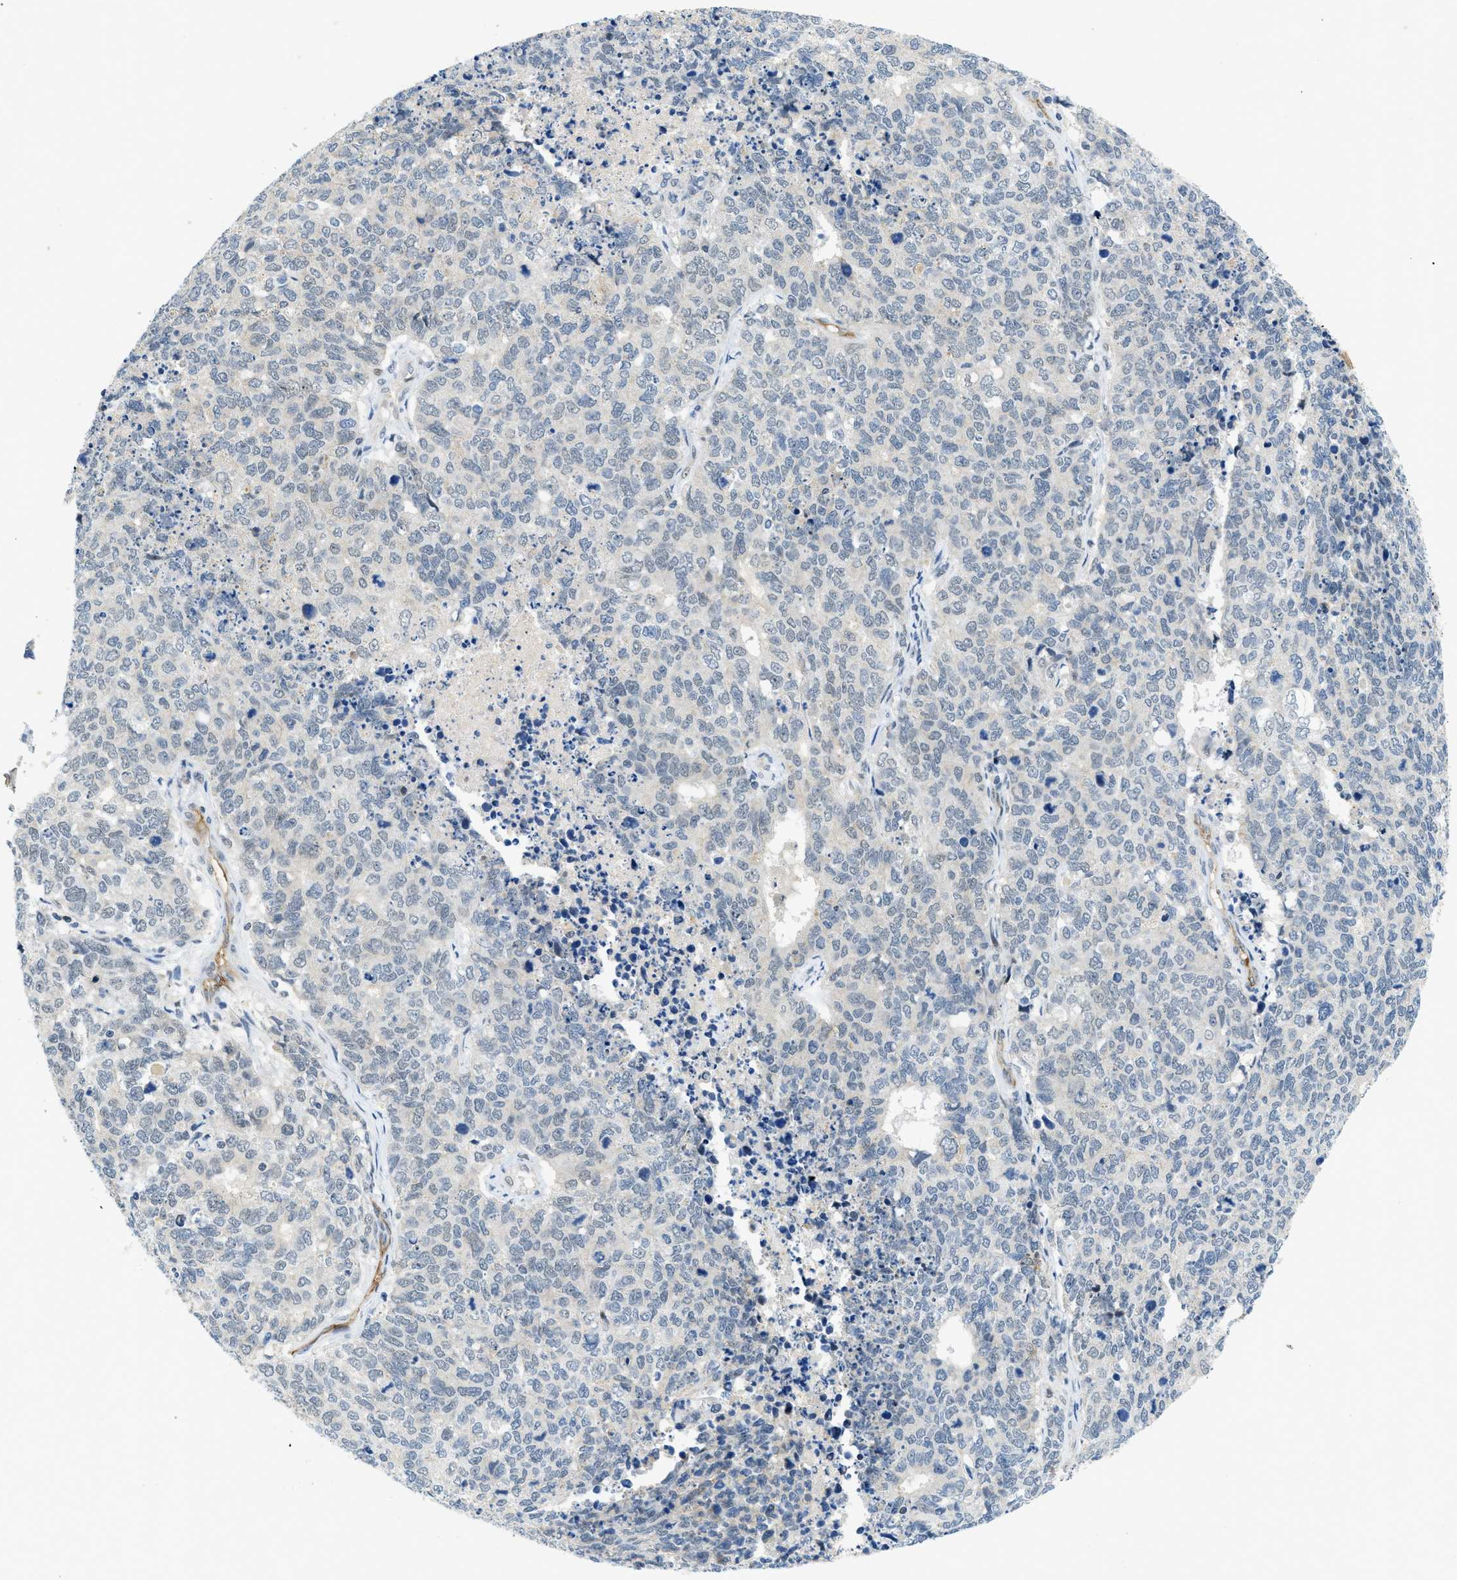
{"staining": {"intensity": "negative", "quantity": "none", "location": "none"}, "tissue": "cervical cancer", "cell_type": "Tumor cells", "image_type": "cancer", "snomed": [{"axis": "morphology", "description": "Squamous cell carcinoma, NOS"}, {"axis": "topography", "description": "Cervix"}], "caption": "IHC of human cervical cancer demonstrates no expression in tumor cells. (Brightfield microscopy of DAB (3,3'-diaminobenzidine) immunohistochemistry at high magnification).", "gene": "SLCO2A1", "patient": {"sex": "female", "age": 63}}